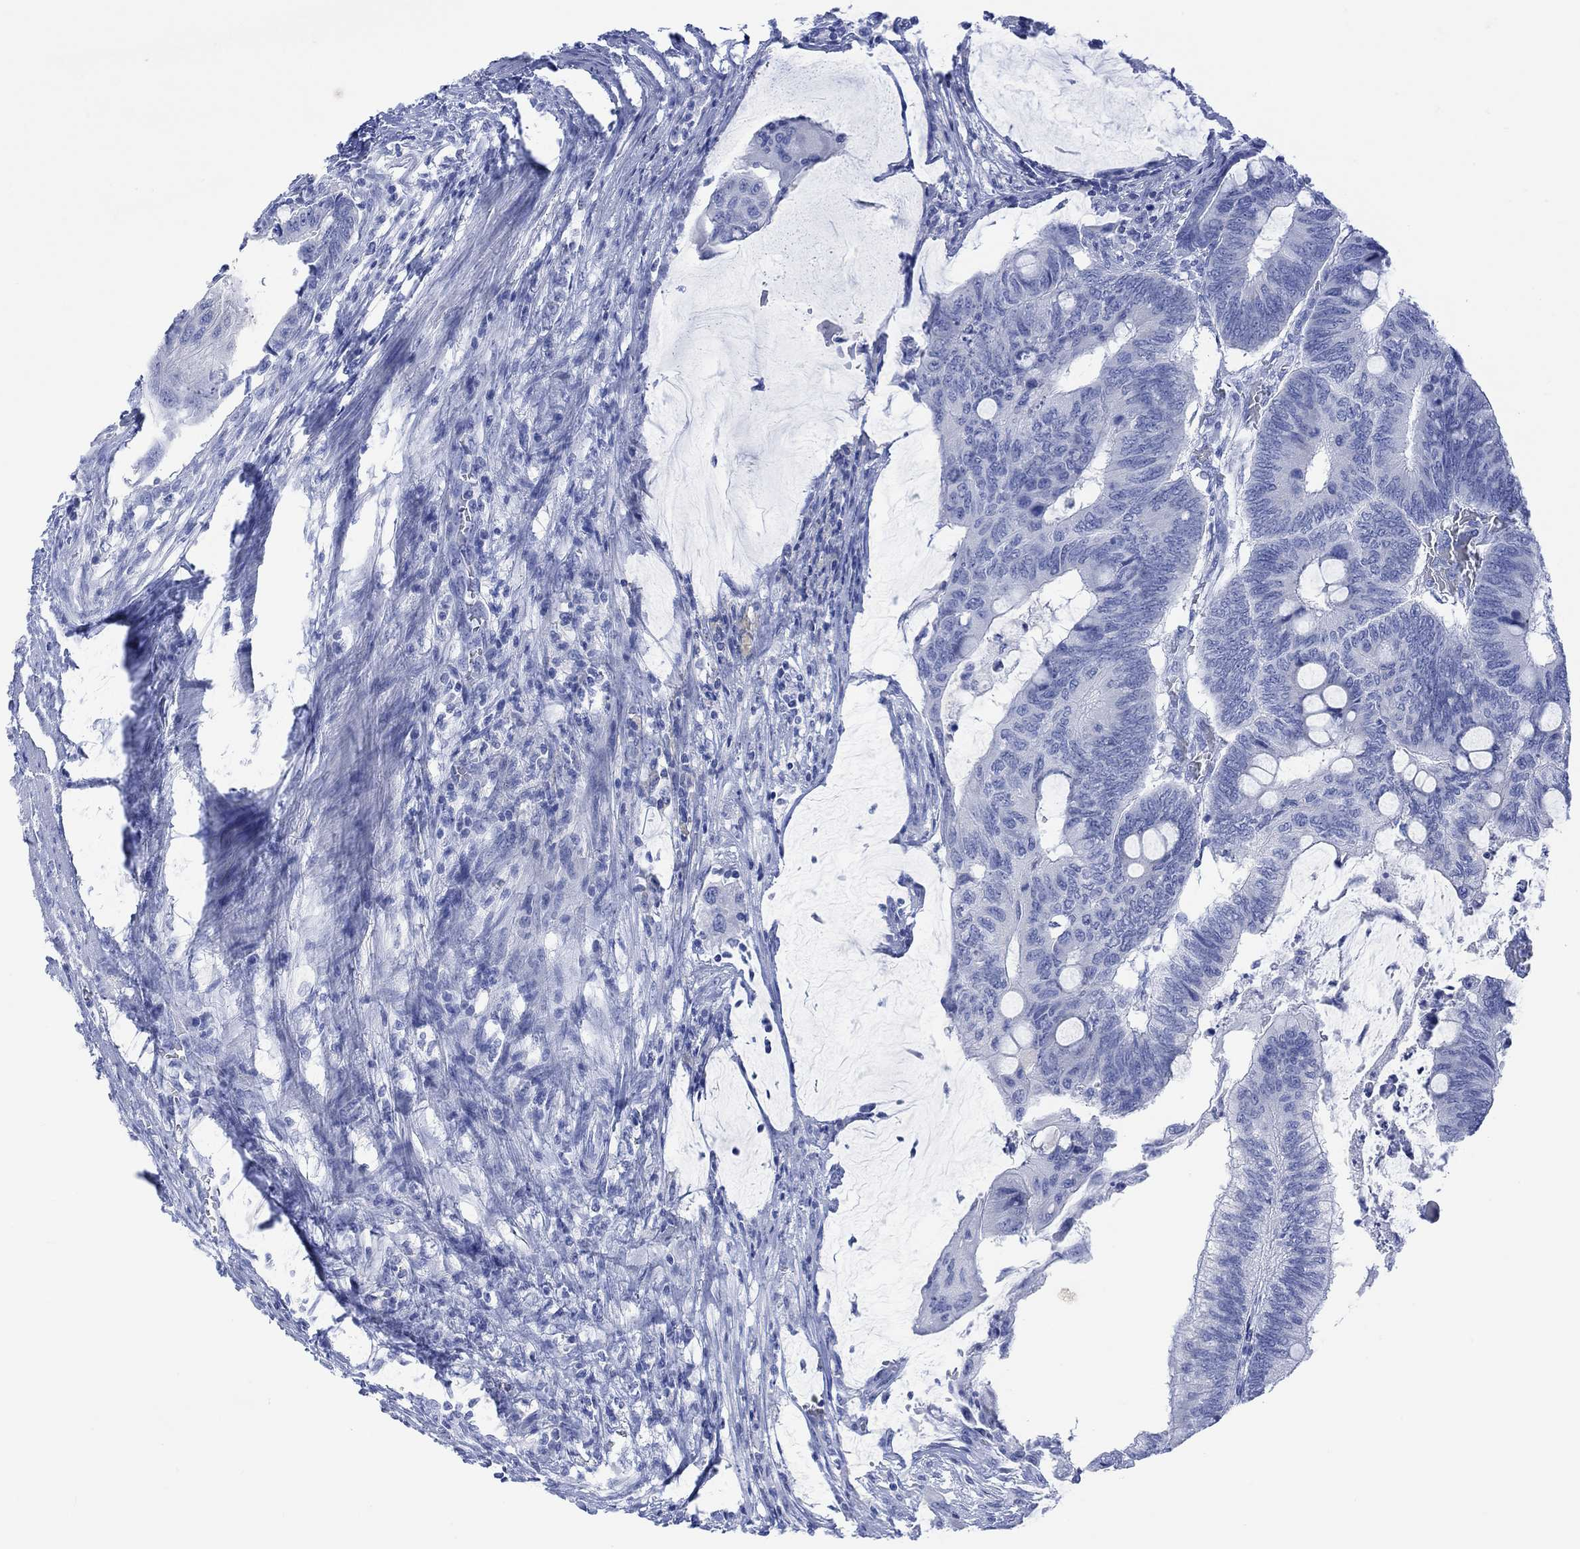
{"staining": {"intensity": "negative", "quantity": "none", "location": "none"}, "tissue": "colorectal cancer", "cell_type": "Tumor cells", "image_type": "cancer", "snomed": [{"axis": "morphology", "description": "Normal tissue, NOS"}, {"axis": "morphology", "description": "Adenocarcinoma, NOS"}, {"axis": "topography", "description": "Rectum"}, {"axis": "topography", "description": "Peripheral nerve tissue"}], "caption": "Colorectal cancer stained for a protein using immunohistochemistry displays no expression tumor cells.", "gene": "CALCA", "patient": {"sex": "male", "age": 92}}